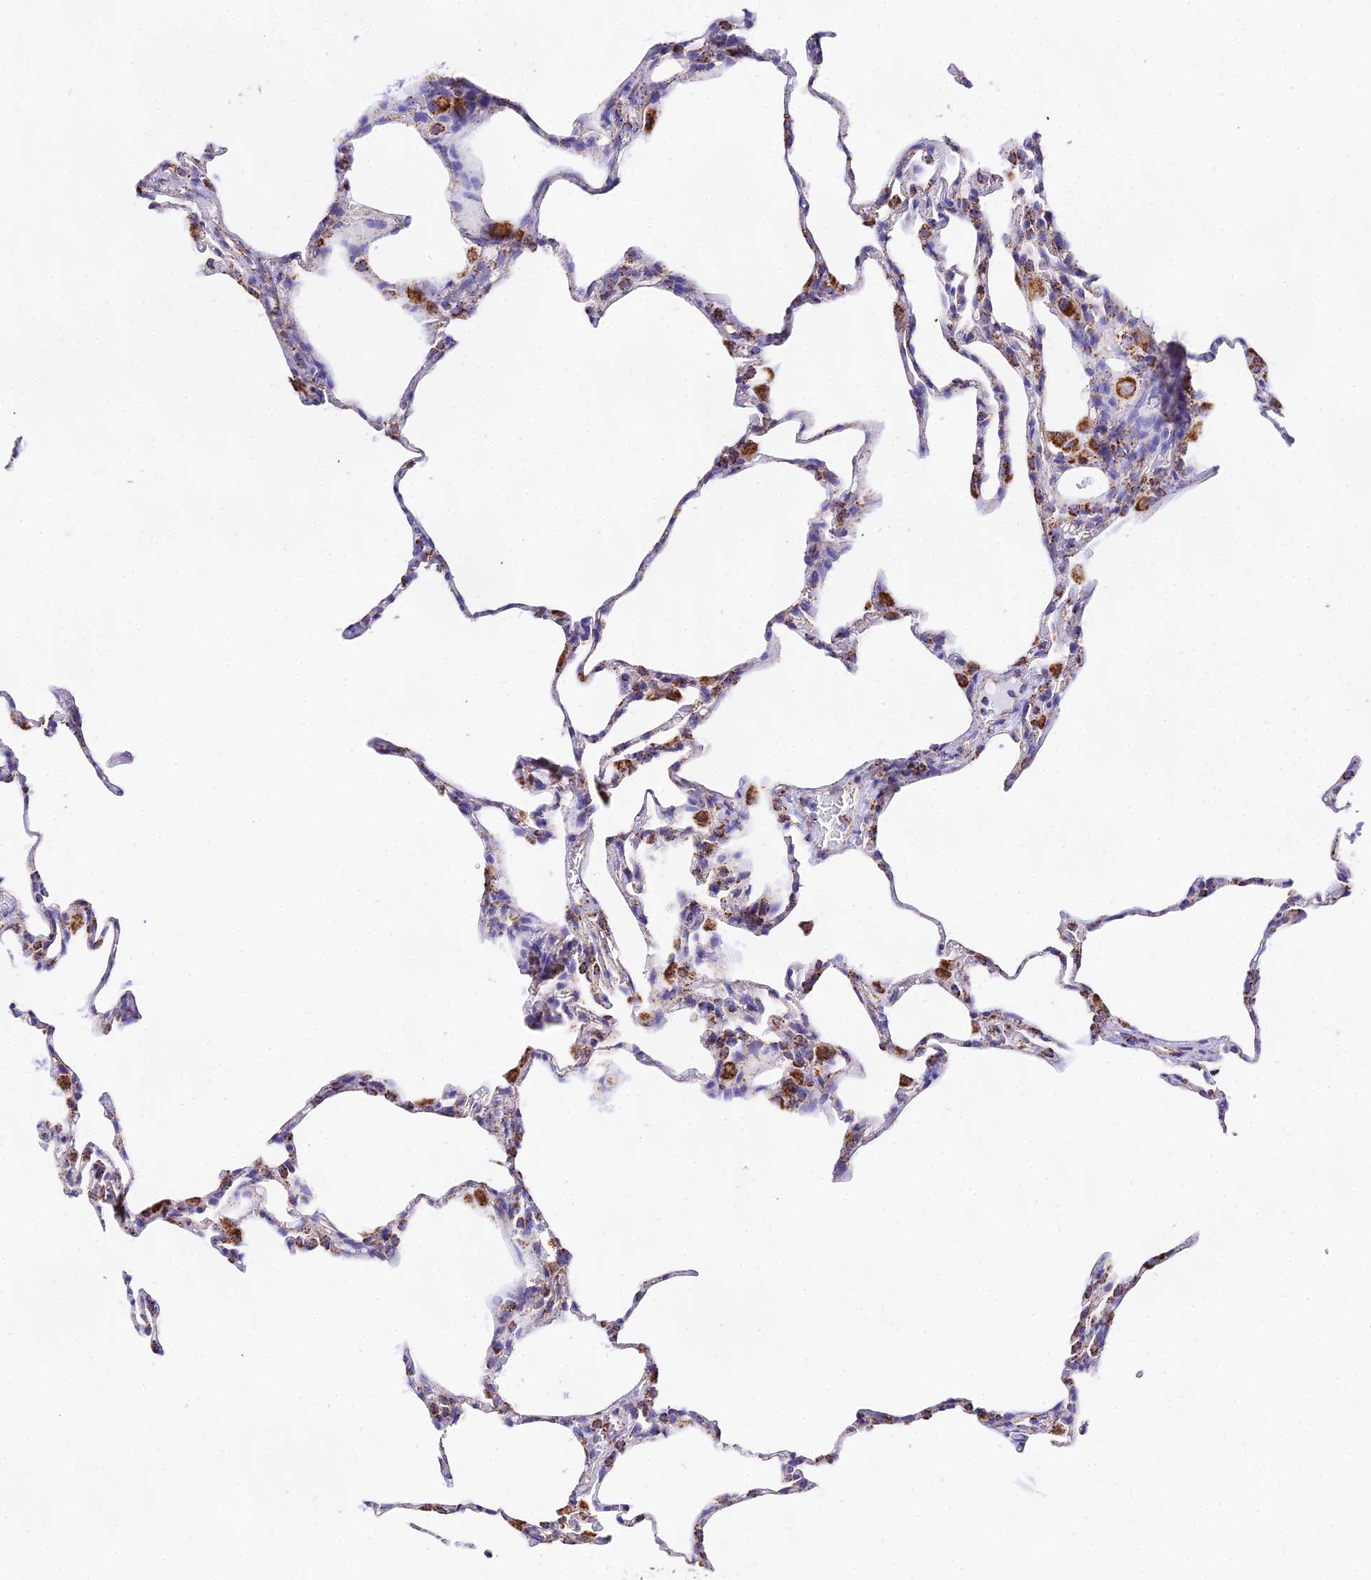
{"staining": {"intensity": "moderate", "quantity": "25%-75%", "location": "cytoplasmic/membranous"}, "tissue": "lung", "cell_type": "Alveolar cells", "image_type": "normal", "snomed": [{"axis": "morphology", "description": "Normal tissue, NOS"}, {"axis": "topography", "description": "Lung"}], "caption": "The photomicrograph reveals immunohistochemical staining of normal lung. There is moderate cytoplasmic/membranous staining is appreciated in approximately 25%-75% of alveolar cells.", "gene": "ATP5PD", "patient": {"sex": "male", "age": 20}}